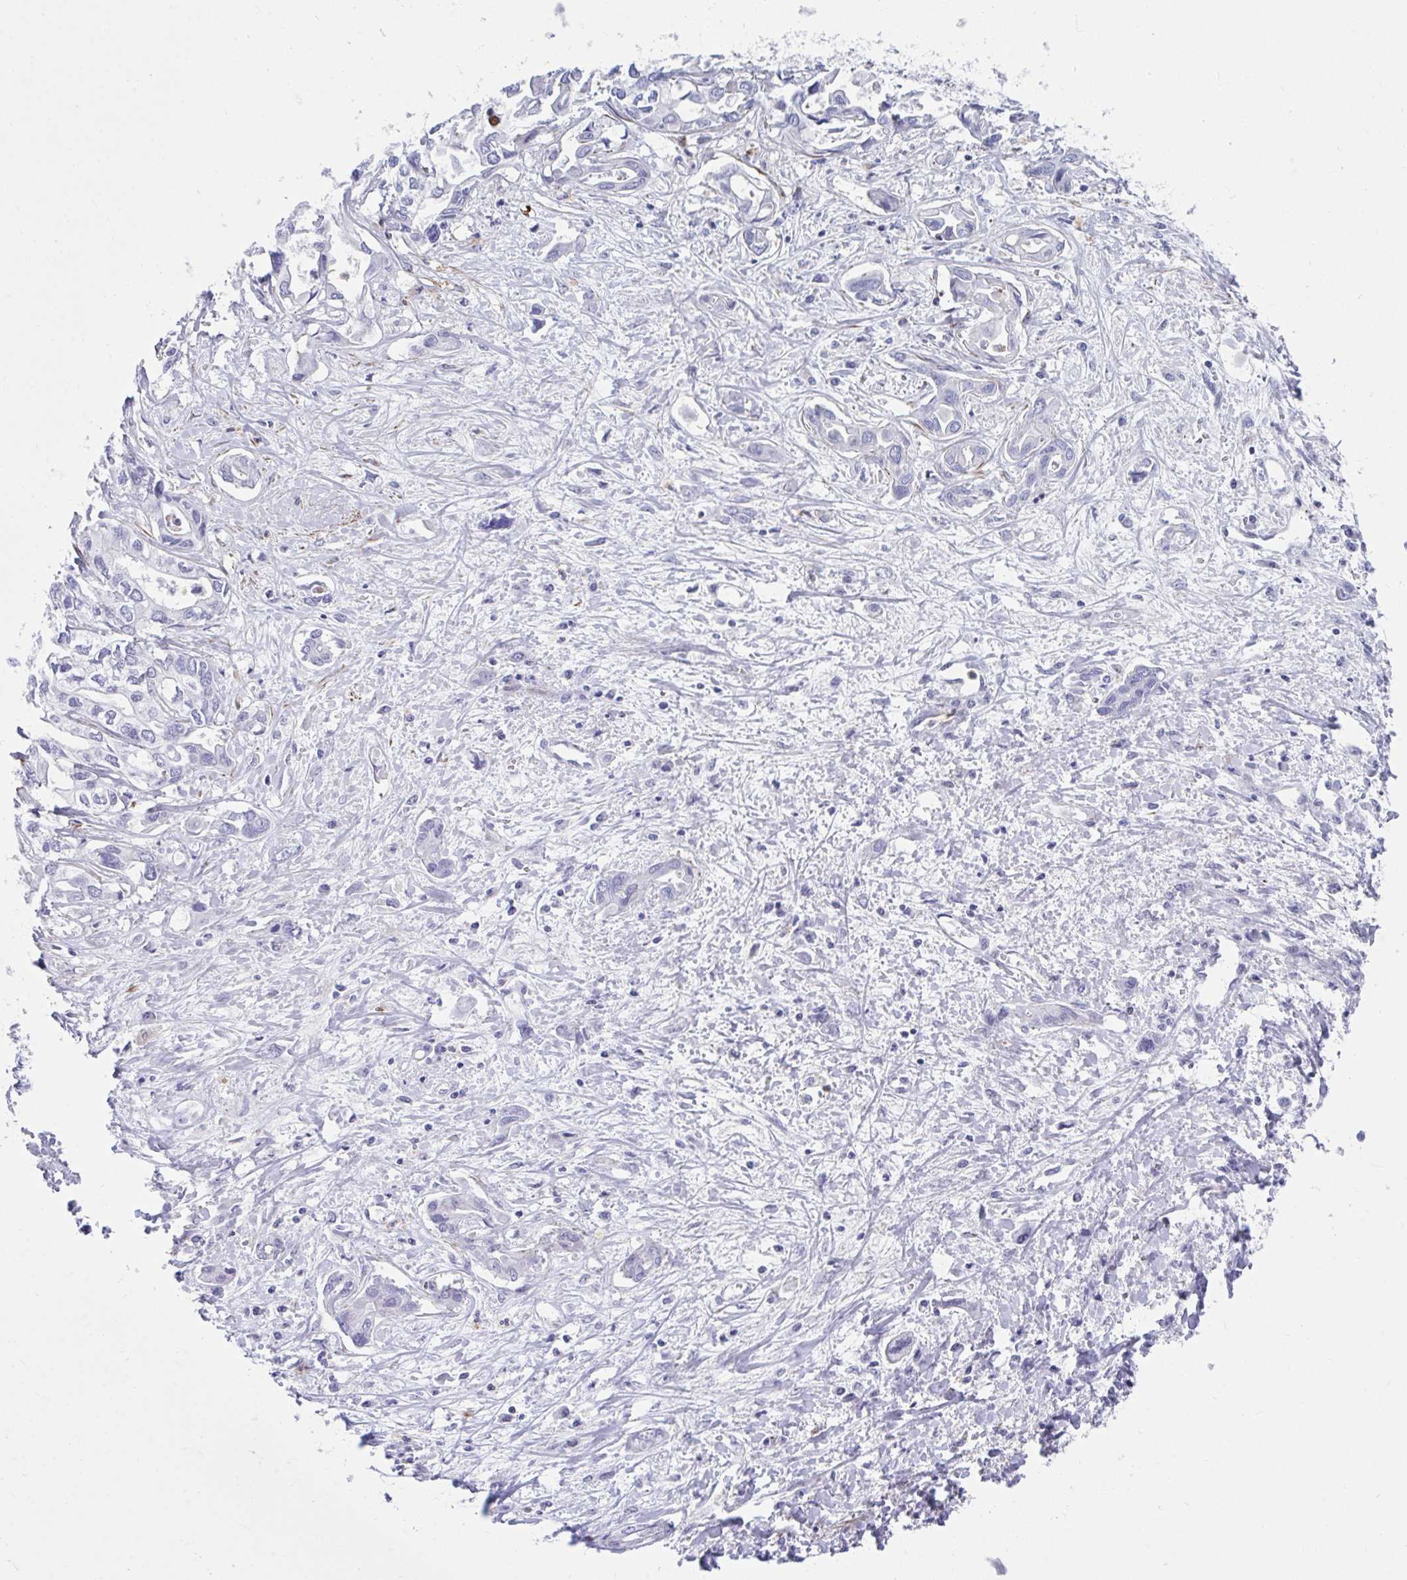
{"staining": {"intensity": "negative", "quantity": "none", "location": "none"}, "tissue": "liver cancer", "cell_type": "Tumor cells", "image_type": "cancer", "snomed": [{"axis": "morphology", "description": "Cholangiocarcinoma"}, {"axis": "topography", "description": "Liver"}], "caption": "This photomicrograph is of liver cancer stained with immunohistochemistry (IHC) to label a protein in brown with the nuclei are counter-stained blue. There is no staining in tumor cells.", "gene": "CSTB", "patient": {"sex": "female", "age": 64}}